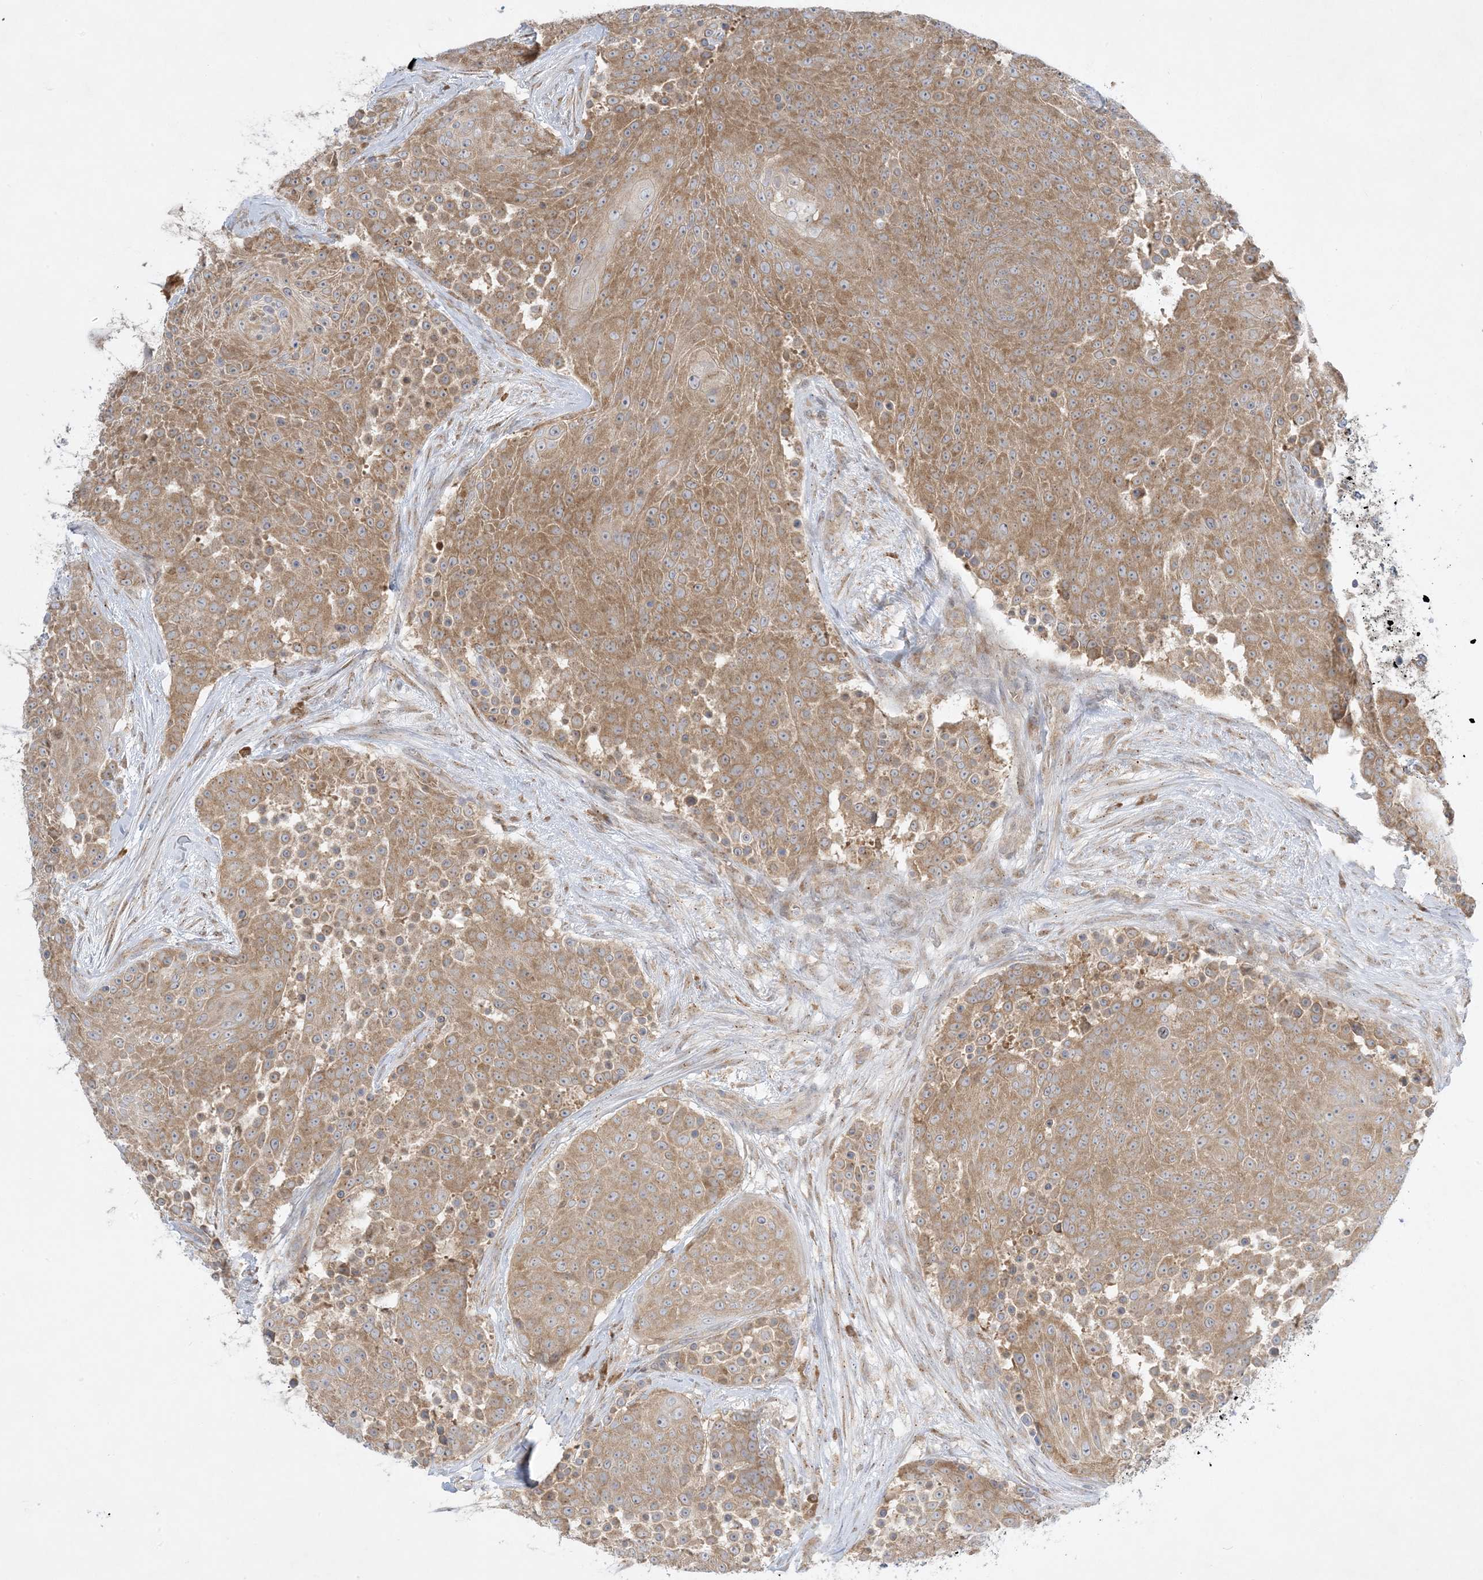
{"staining": {"intensity": "moderate", "quantity": ">75%", "location": "cytoplasmic/membranous"}, "tissue": "urothelial cancer", "cell_type": "Tumor cells", "image_type": "cancer", "snomed": [{"axis": "morphology", "description": "Urothelial carcinoma, High grade"}, {"axis": "topography", "description": "Urinary bladder"}], "caption": "Protein analysis of urothelial carcinoma (high-grade) tissue exhibits moderate cytoplasmic/membranous expression in about >75% of tumor cells. The staining is performed using DAB brown chromogen to label protein expression. The nuclei are counter-stained blue using hematoxylin.", "gene": "RPP40", "patient": {"sex": "female", "age": 63}}